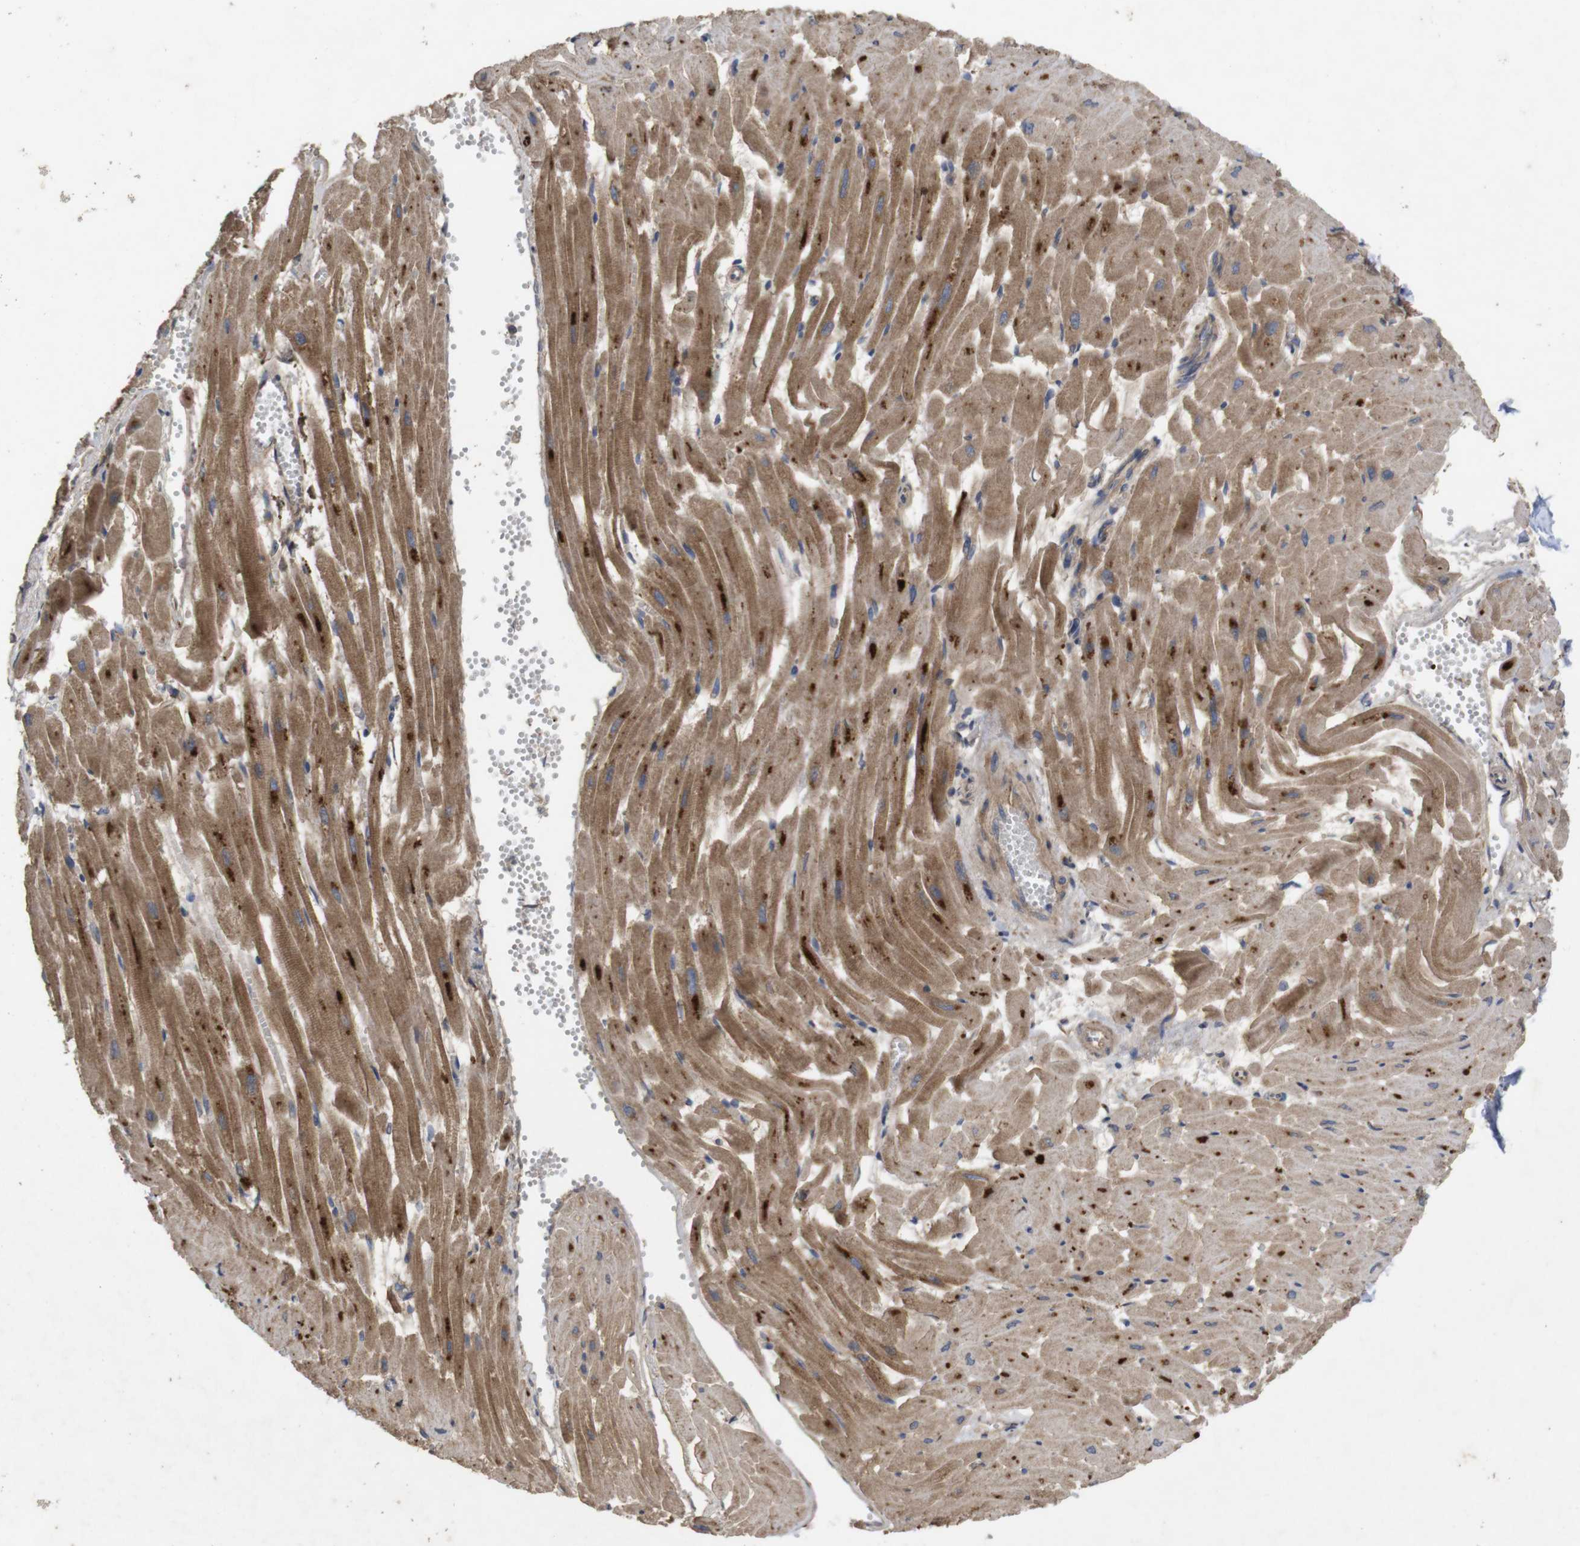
{"staining": {"intensity": "strong", "quantity": ">75%", "location": "cytoplasmic/membranous"}, "tissue": "heart muscle", "cell_type": "Cardiomyocytes", "image_type": "normal", "snomed": [{"axis": "morphology", "description": "Normal tissue, NOS"}, {"axis": "topography", "description": "Heart"}], "caption": "Protein analysis of normal heart muscle shows strong cytoplasmic/membranous staining in approximately >75% of cardiomyocytes. (DAB = brown stain, brightfield microscopy at high magnification).", "gene": "KCNS3", "patient": {"sex": "female", "age": 19}}